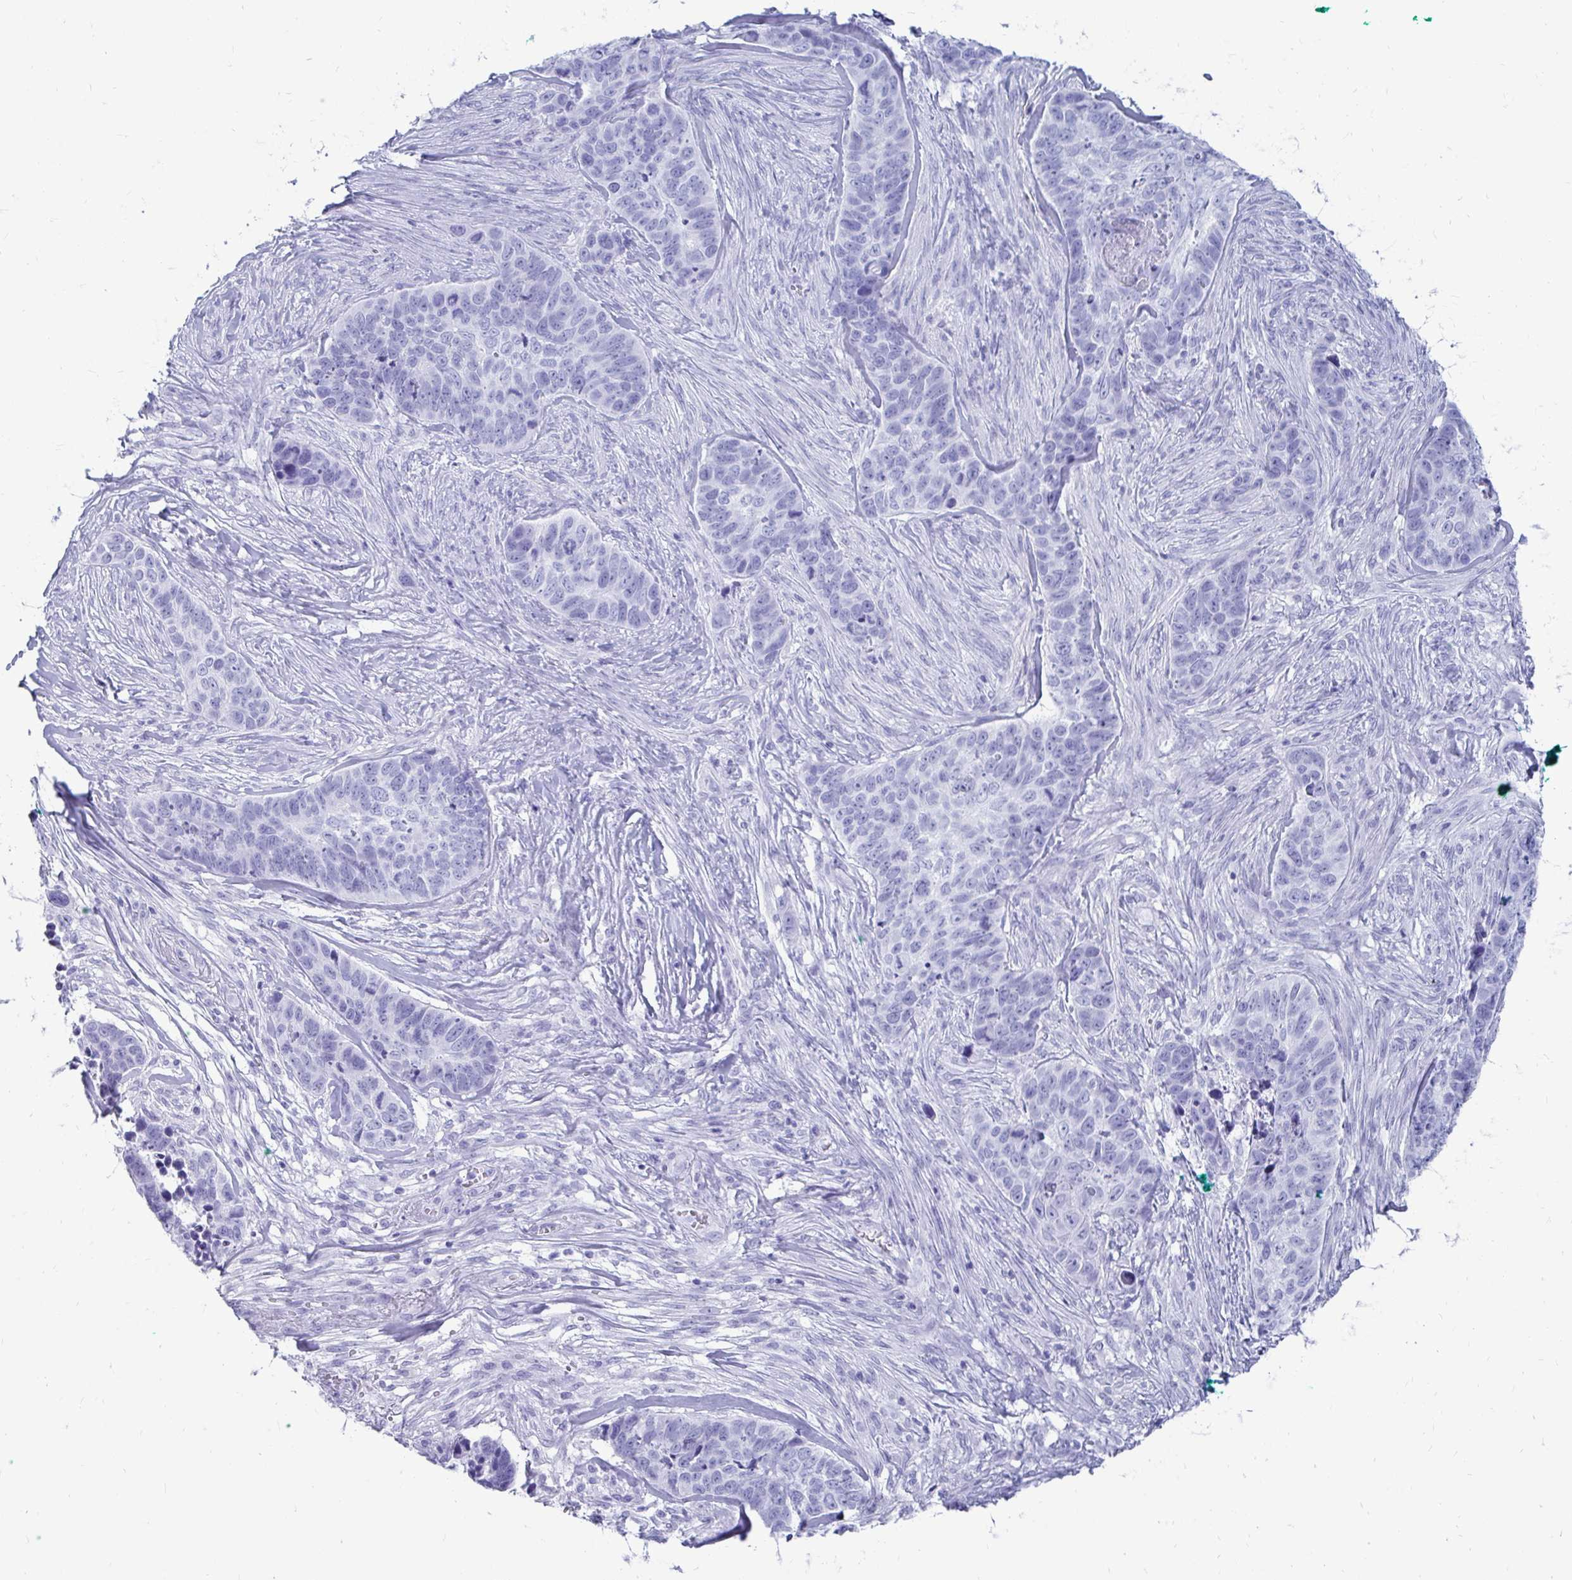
{"staining": {"intensity": "negative", "quantity": "none", "location": "none"}, "tissue": "skin cancer", "cell_type": "Tumor cells", "image_type": "cancer", "snomed": [{"axis": "morphology", "description": "Basal cell carcinoma"}, {"axis": "topography", "description": "Skin"}], "caption": "Photomicrograph shows no significant protein staining in tumor cells of skin cancer. (DAB (3,3'-diaminobenzidine) immunohistochemistry (IHC) visualized using brightfield microscopy, high magnification).", "gene": "OR10R2", "patient": {"sex": "female", "age": 82}}